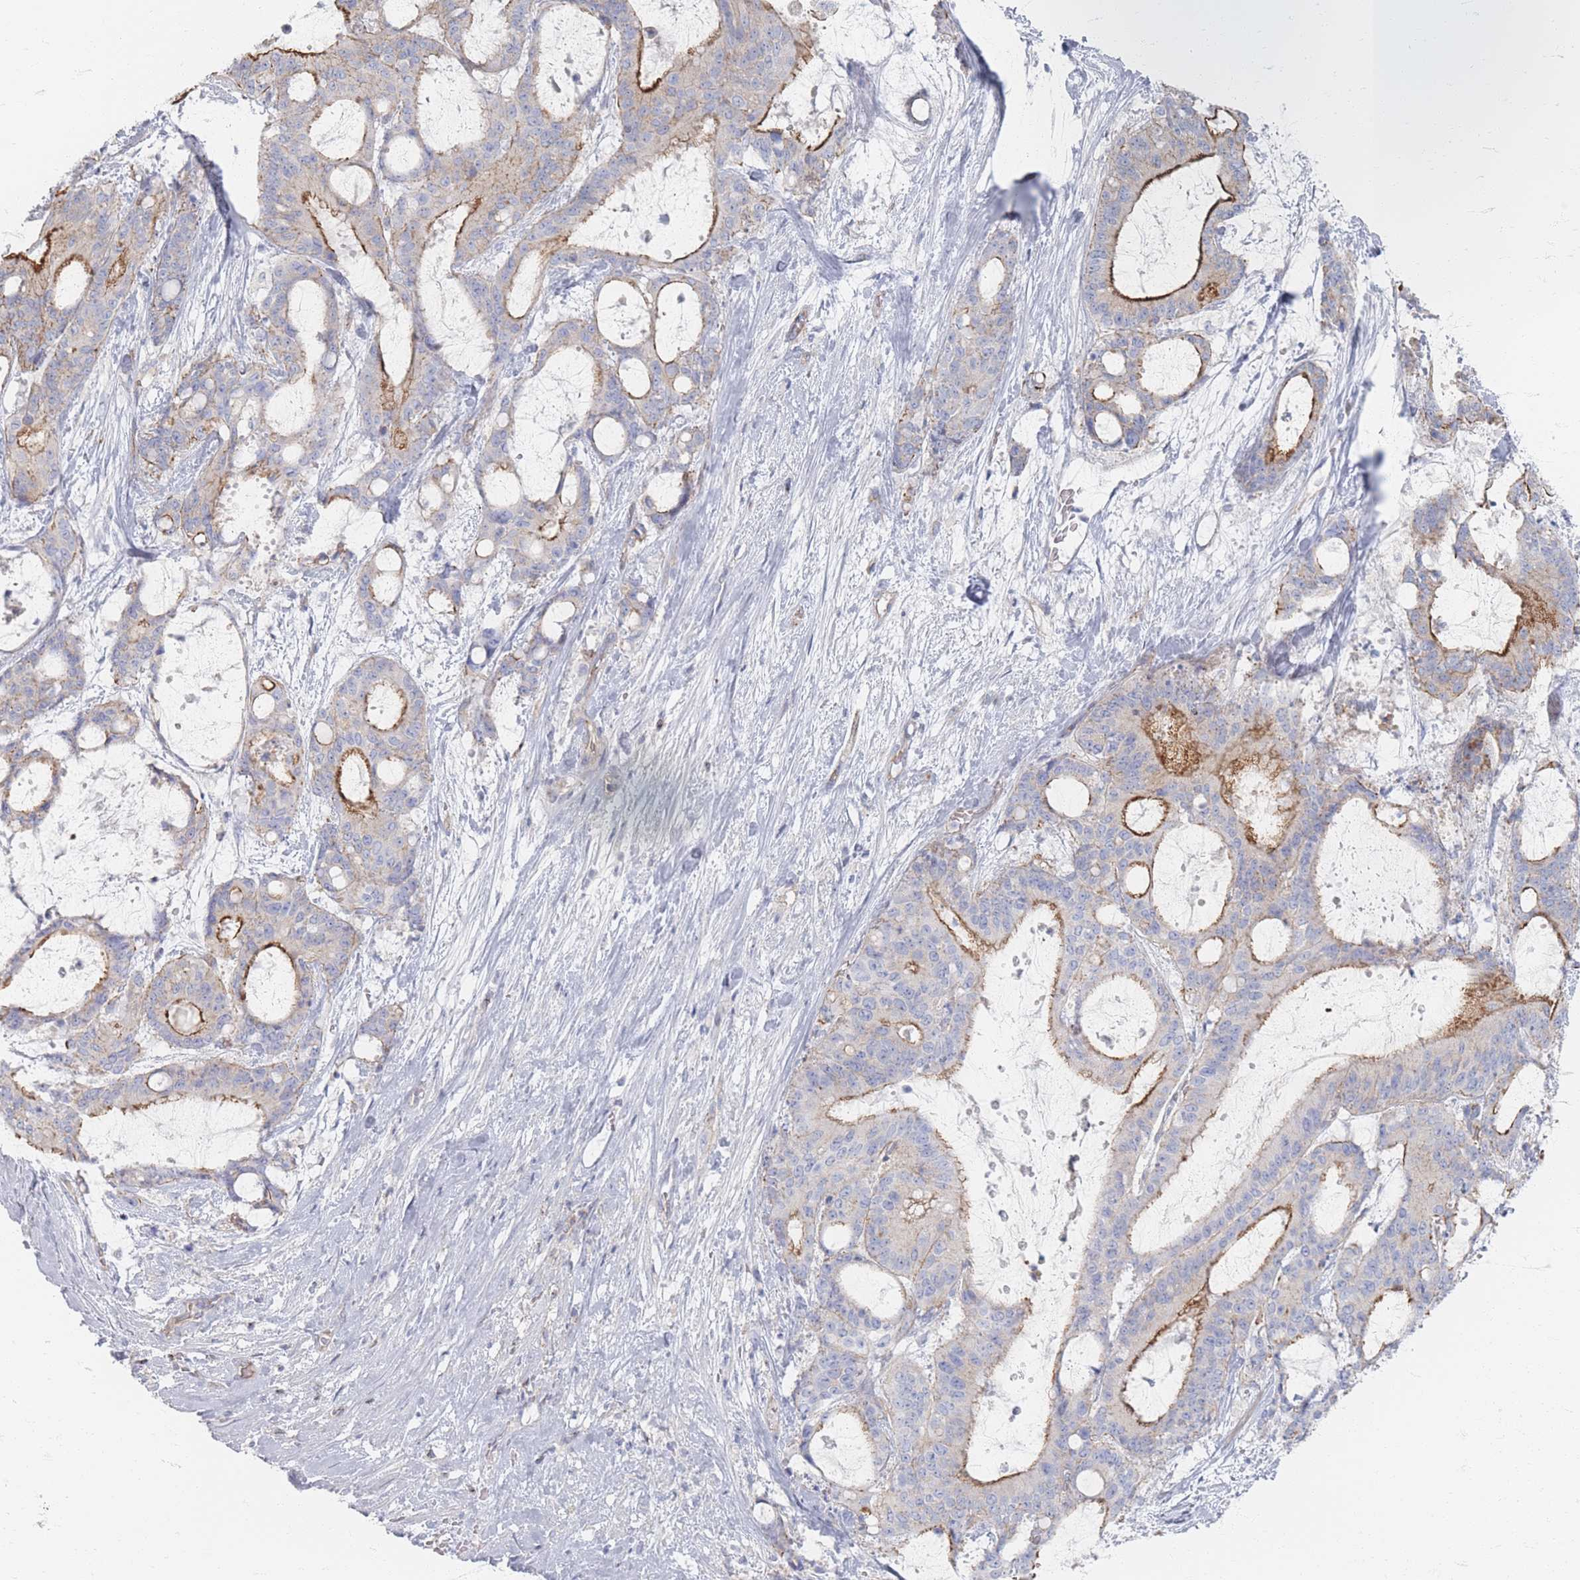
{"staining": {"intensity": "moderate", "quantity": "25%-75%", "location": "cytoplasmic/membranous"}, "tissue": "liver cancer", "cell_type": "Tumor cells", "image_type": "cancer", "snomed": [{"axis": "morphology", "description": "Normal tissue, NOS"}, {"axis": "morphology", "description": "Cholangiocarcinoma"}, {"axis": "topography", "description": "Liver"}, {"axis": "topography", "description": "Peripheral nerve tissue"}], "caption": "Protein expression analysis of human liver cancer reveals moderate cytoplasmic/membranous positivity in approximately 25%-75% of tumor cells. Nuclei are stained in blue.", "gene": "GNB1", "patient": {"sex": "female", "age": 73}}